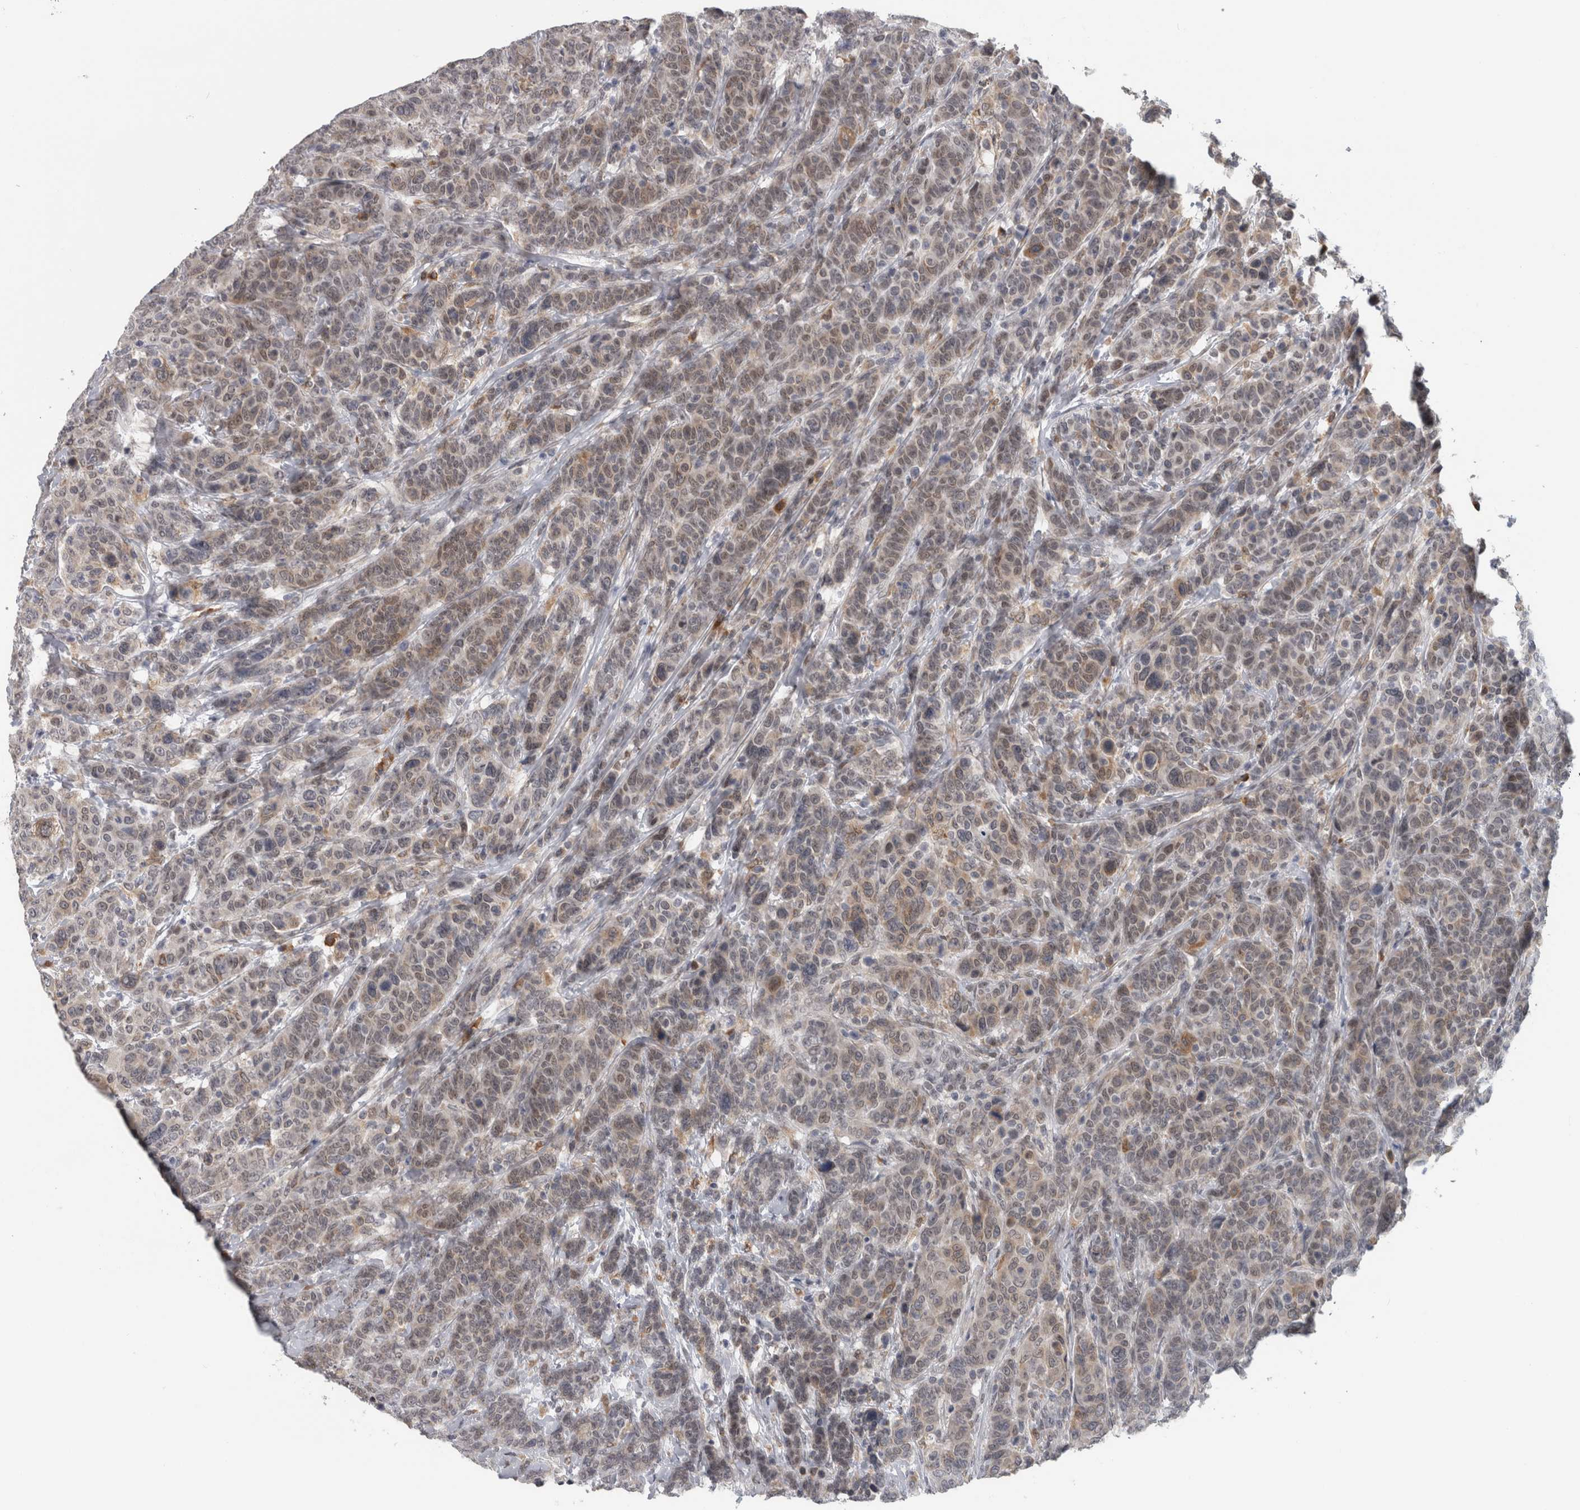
{"staining": {"intensity": "weak", "quantity": ">75%", "location": "cytoplasmic/membranous"}, "tissue": "breast cancer", "cell_type": "Tumor cells", "image_type": "cancer", "snomed": [{"axis": "morphology", "description": "Duct carcinoma"}, {"axis": "topography", "description": "Breast"}], "caption": "DAB (3,3'-diaminobenzidine) immunohistochemical staining of infiltrating ductal carcinoma (breast) displays weak cytoplasmic/membranous protein positivity in approximately >75% of tumor cells. The staining was performed using DAB to visualize the protein expression in brown, while the nuclei were stained in blue with hematoxylin (Magnification: 20x).", "gene": "TMEM242", "patient": {"sex": "female", "age": 37}}